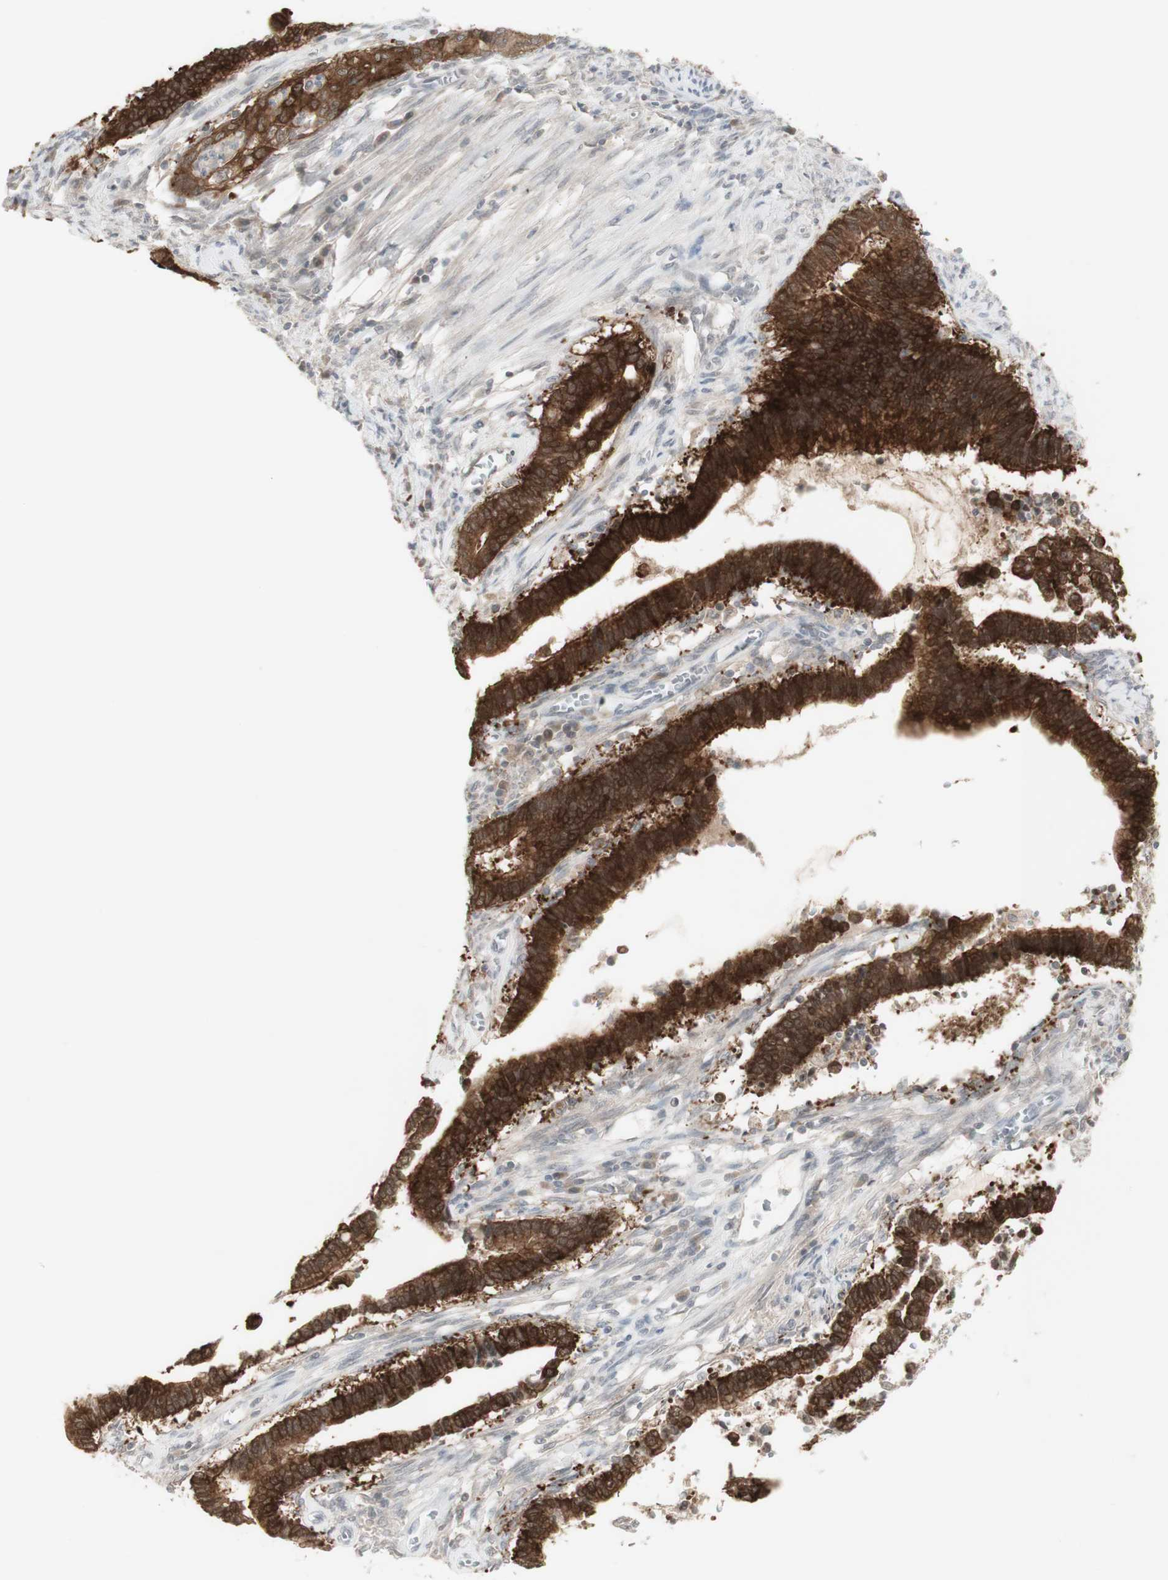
{"staining": {"intensity": "strong", "quantity": ">75%", "location": "cytoplasmic/membranous"}, "tissue": "cervical cancer", "cell_type": "Tumor cells", "image_type": "cancer", "snomed": [{"axis": "morphology", "description": "Adenocarcinoma, NOS"}, {"axis": "topography", "description": "Cervix"}], "caption": "Human cervical adenocarcinoma stained with a protein marker reveals strong staining in tumor cells.", "gene": "C1orf116", "patient": {"sex": "female", "age": 44}}